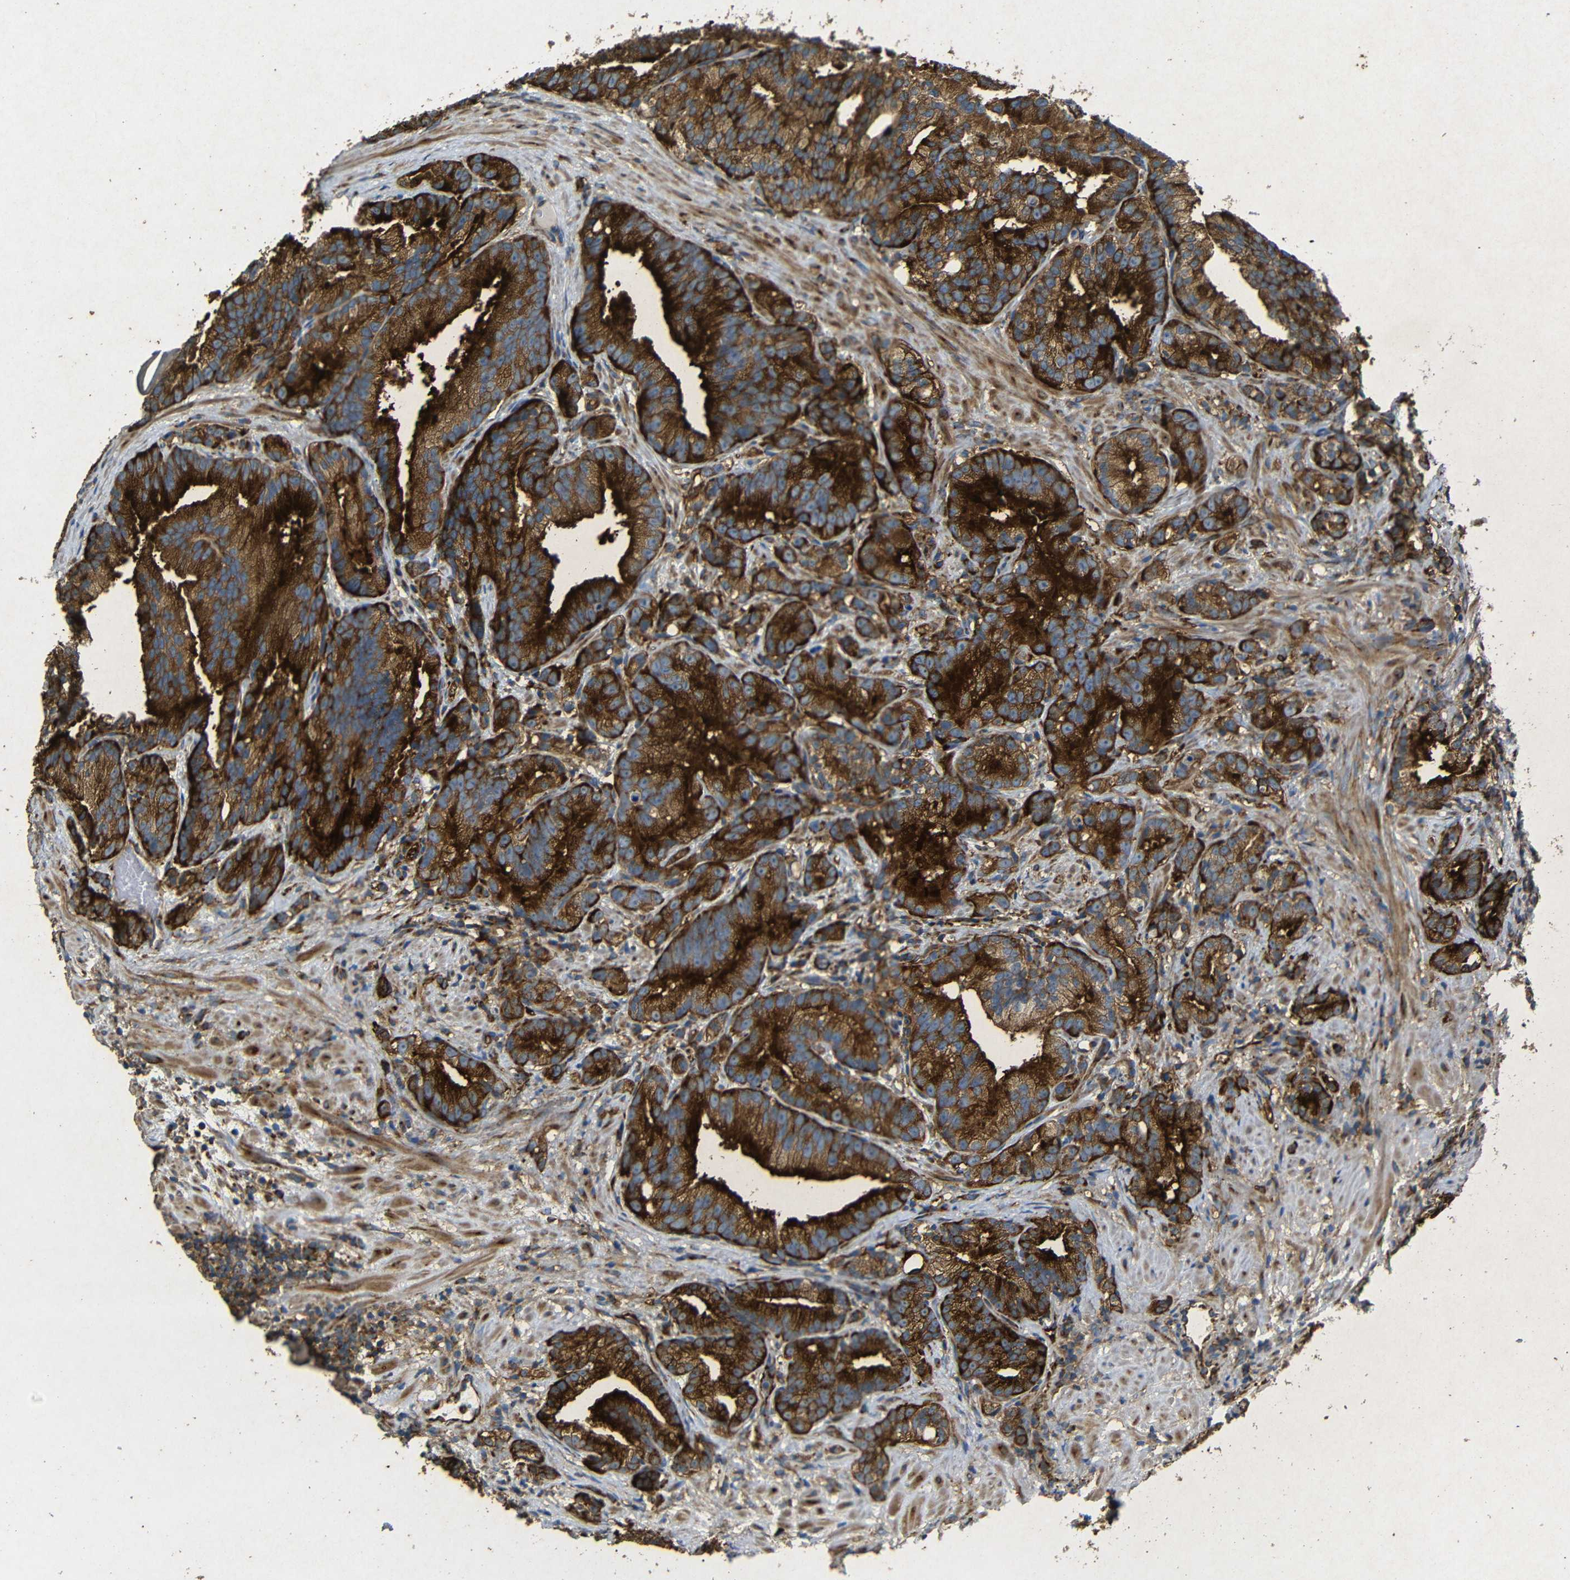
{"staining": {"intensity": "strong", "quantity": ">75%", "location": "cytoplasmic/membranous"}, "tissue": "prostate cancer", "cell_type": "Tumor cells", "image_type": "cancer", "snomed": [{"axis": "morphology", "description": "Adenocarcinoma, Low grade"}, {"axis": "topography", "description": "Prostate"}], "caption": "High-power microscopy captured an IHC photomicrograph of adenocarcinoma (low-grade) (prostate), revealing strong cytoplasmic/membranous positivity in approximately >75% of tumor cells.", "gene": "BTF3", "patient": {"sex": "male", "age": 89}}